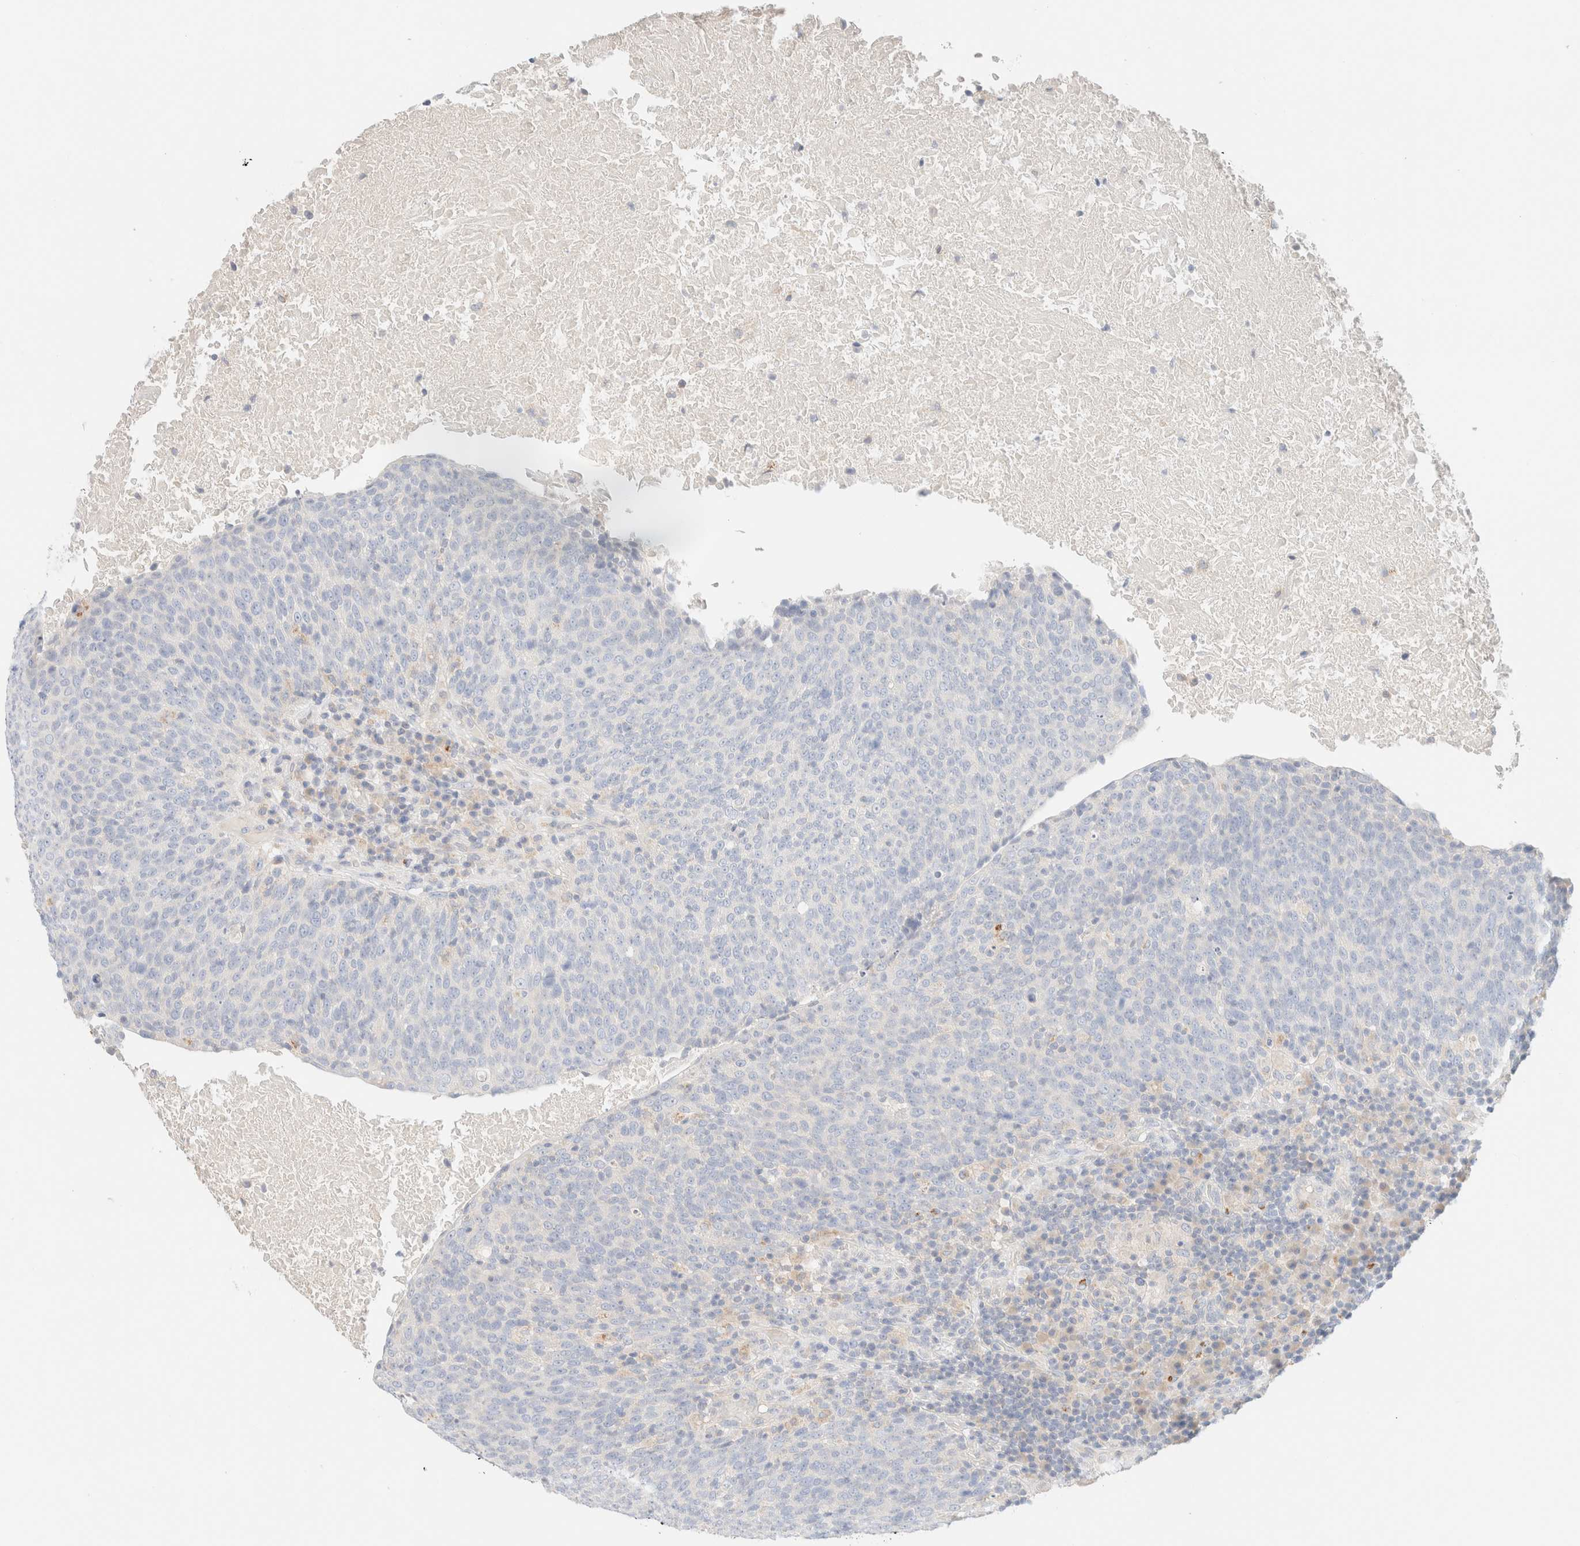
{"staining": {"intensity": "negative", "quantity": "none", "location": "none"}, "tissue": "head and neck cancer", "cell_type": "Tumor cells", "image_type": "cancer", "snomed": [{"axis": "morphology", "description": "Squamous cell carcinoma, NOS"}, {"axis": "morphology", "description": "Squamous cell carcinoma, metastatic, NOS"}, {"axis": "topography", "description": "Lymph node"}, {"axis": "topography", "description": "Head-Neck"}], "caption": "Immunohistochemical staining of human squamous cell carcinoma (head and neck) demonstrates no significant expression in tumor cells.", "gene": "SARM1", "patient": {"sex": "male", "age": 62}}